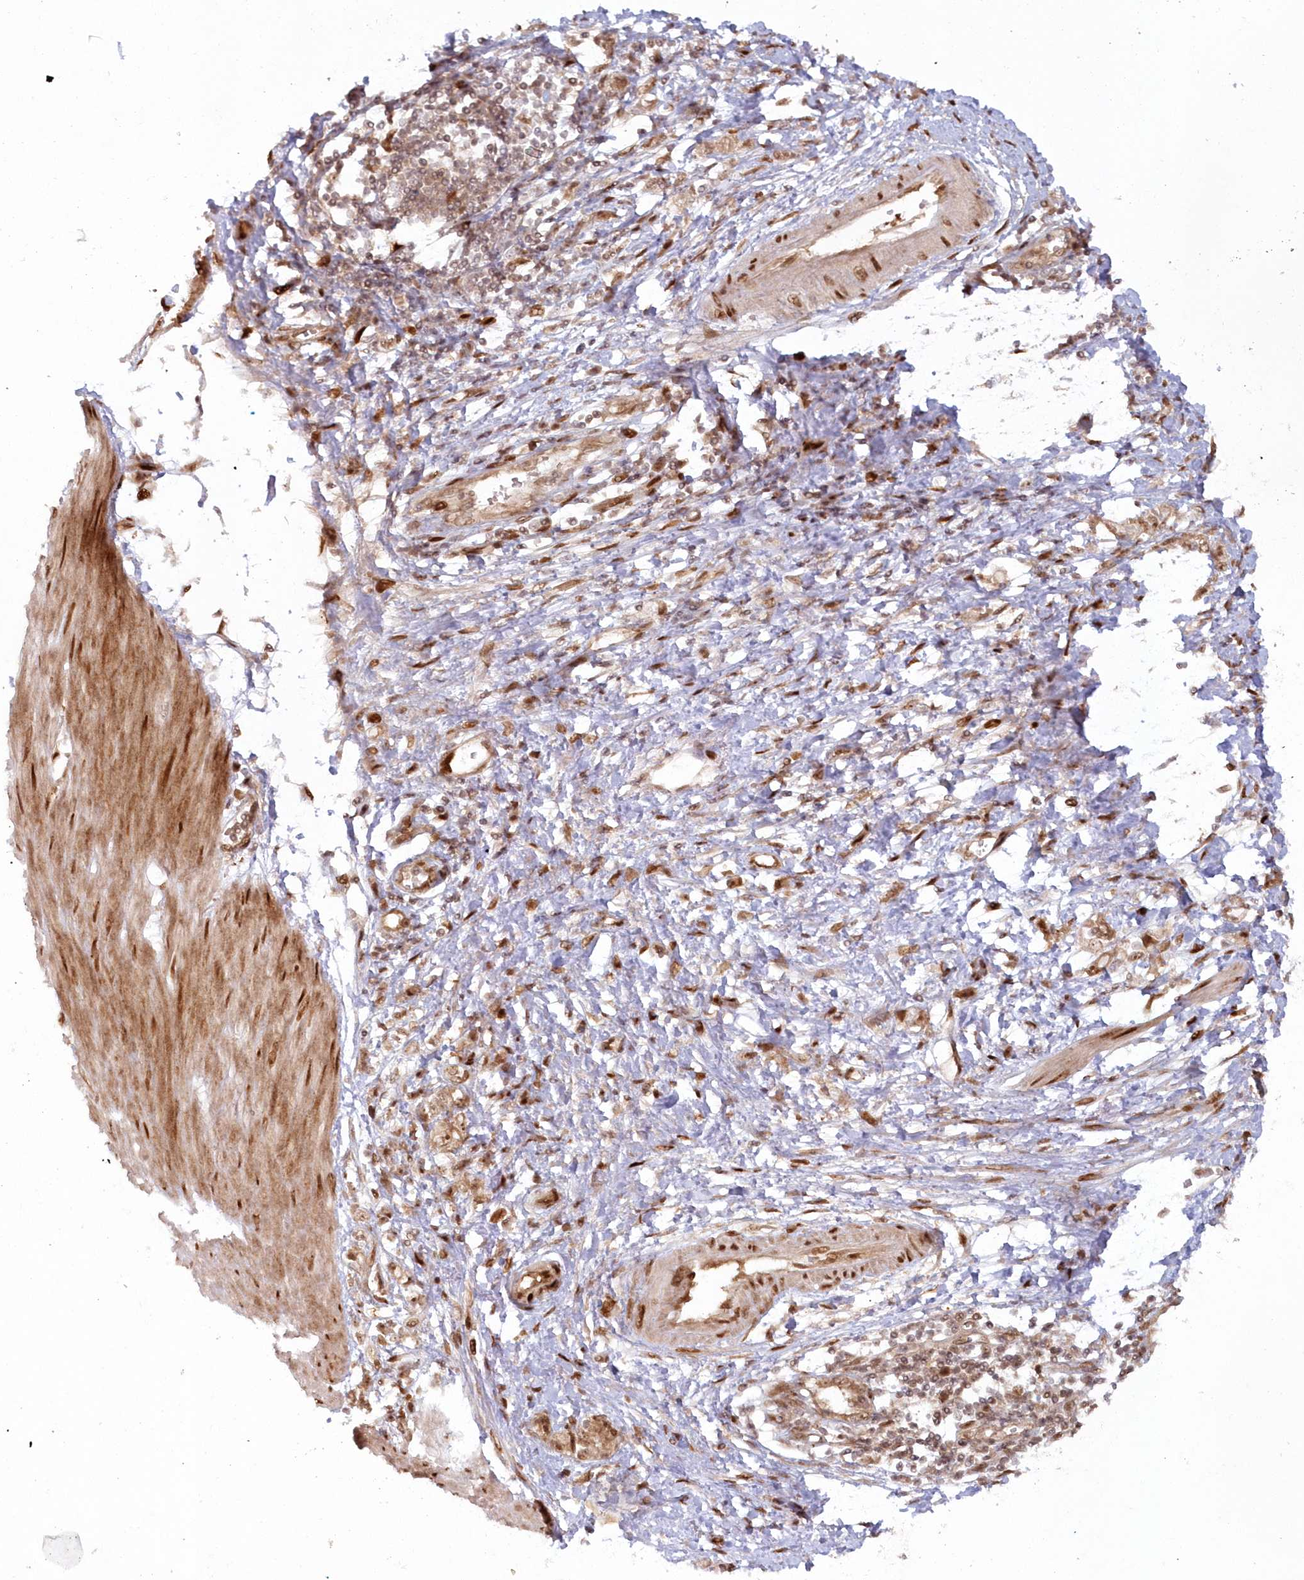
{"staining": {"intensity": "moderate", "quantity": ">75%", "location": "cytoplasmic/membranous,nuclear"}, "tissue": "stomach cancer", "cell_type": "Tumor cells", "image_type": "cancer", "snomed": [{"axis": "morphology", "description": "Adenocarcinoma, NOS"}, {"axis": "topography", "description": "Stomach"}], "caption": "This micrograph shows immunohistochemistry (IHC) staining of adenocarcinoma (stomach), with medium moderate cytoplasmic/membranous and nuclear positivity in approximately >75% of tumor cells.", "gene": "TOGARAM2", "patient": {"sex": "female", "age": 76}}